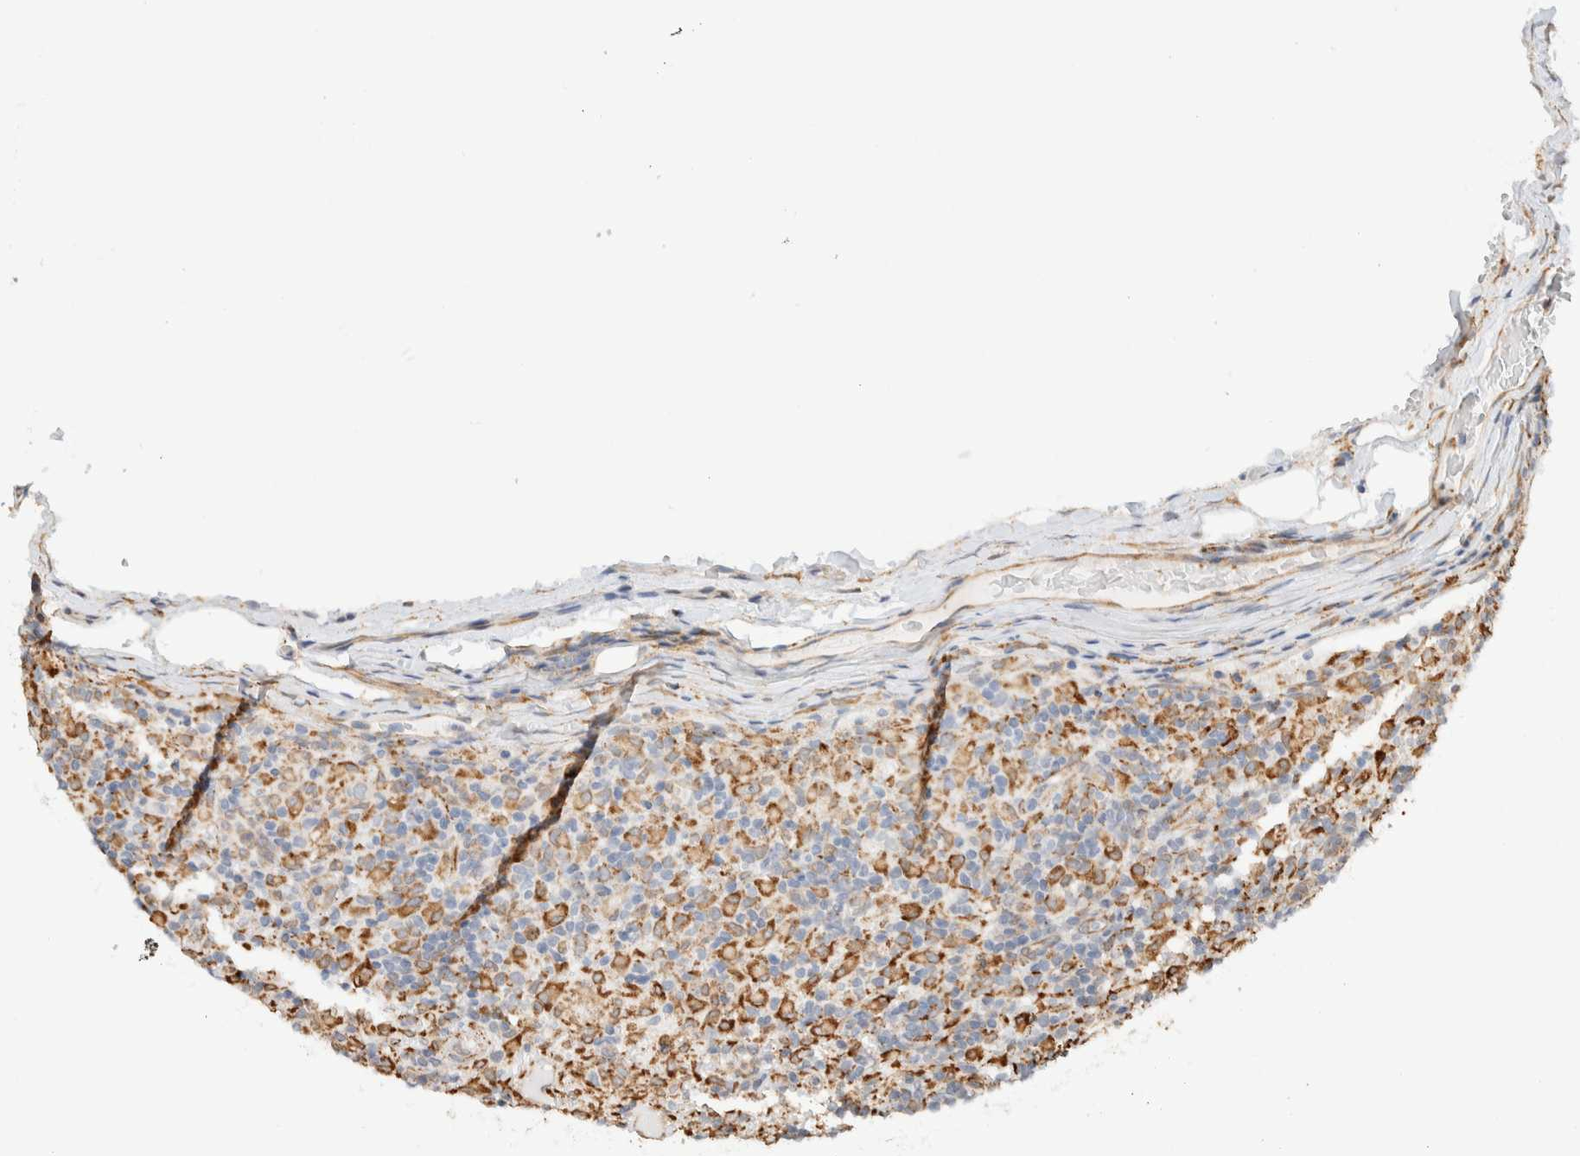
{"staining": {"intensity": "moderate", "quantity": ">75%", "location": "cytoplasmic/membranous"}, "tissue": "lymphoma", "cell_type": "Tumor cells", "image_type": "cancer", "snomed": [{"axis": "morphology", "description": "Hodgkin's disease, NOS"}, {"axis": "topography", "description": "Lymph node"}], "caption": "Protein staining displays moderate cytoplasmic/membranous staining in approximately >75% of tumor cells in Hodgkin's disease. The staining was performed using DAB (3,3'-diaminobenzidine), with brown indicating positive protein expression. Nuclei are stained blue with hematoxylin.", "gene": "INTS1", "patient": {"sex": "male", "age": 70}}